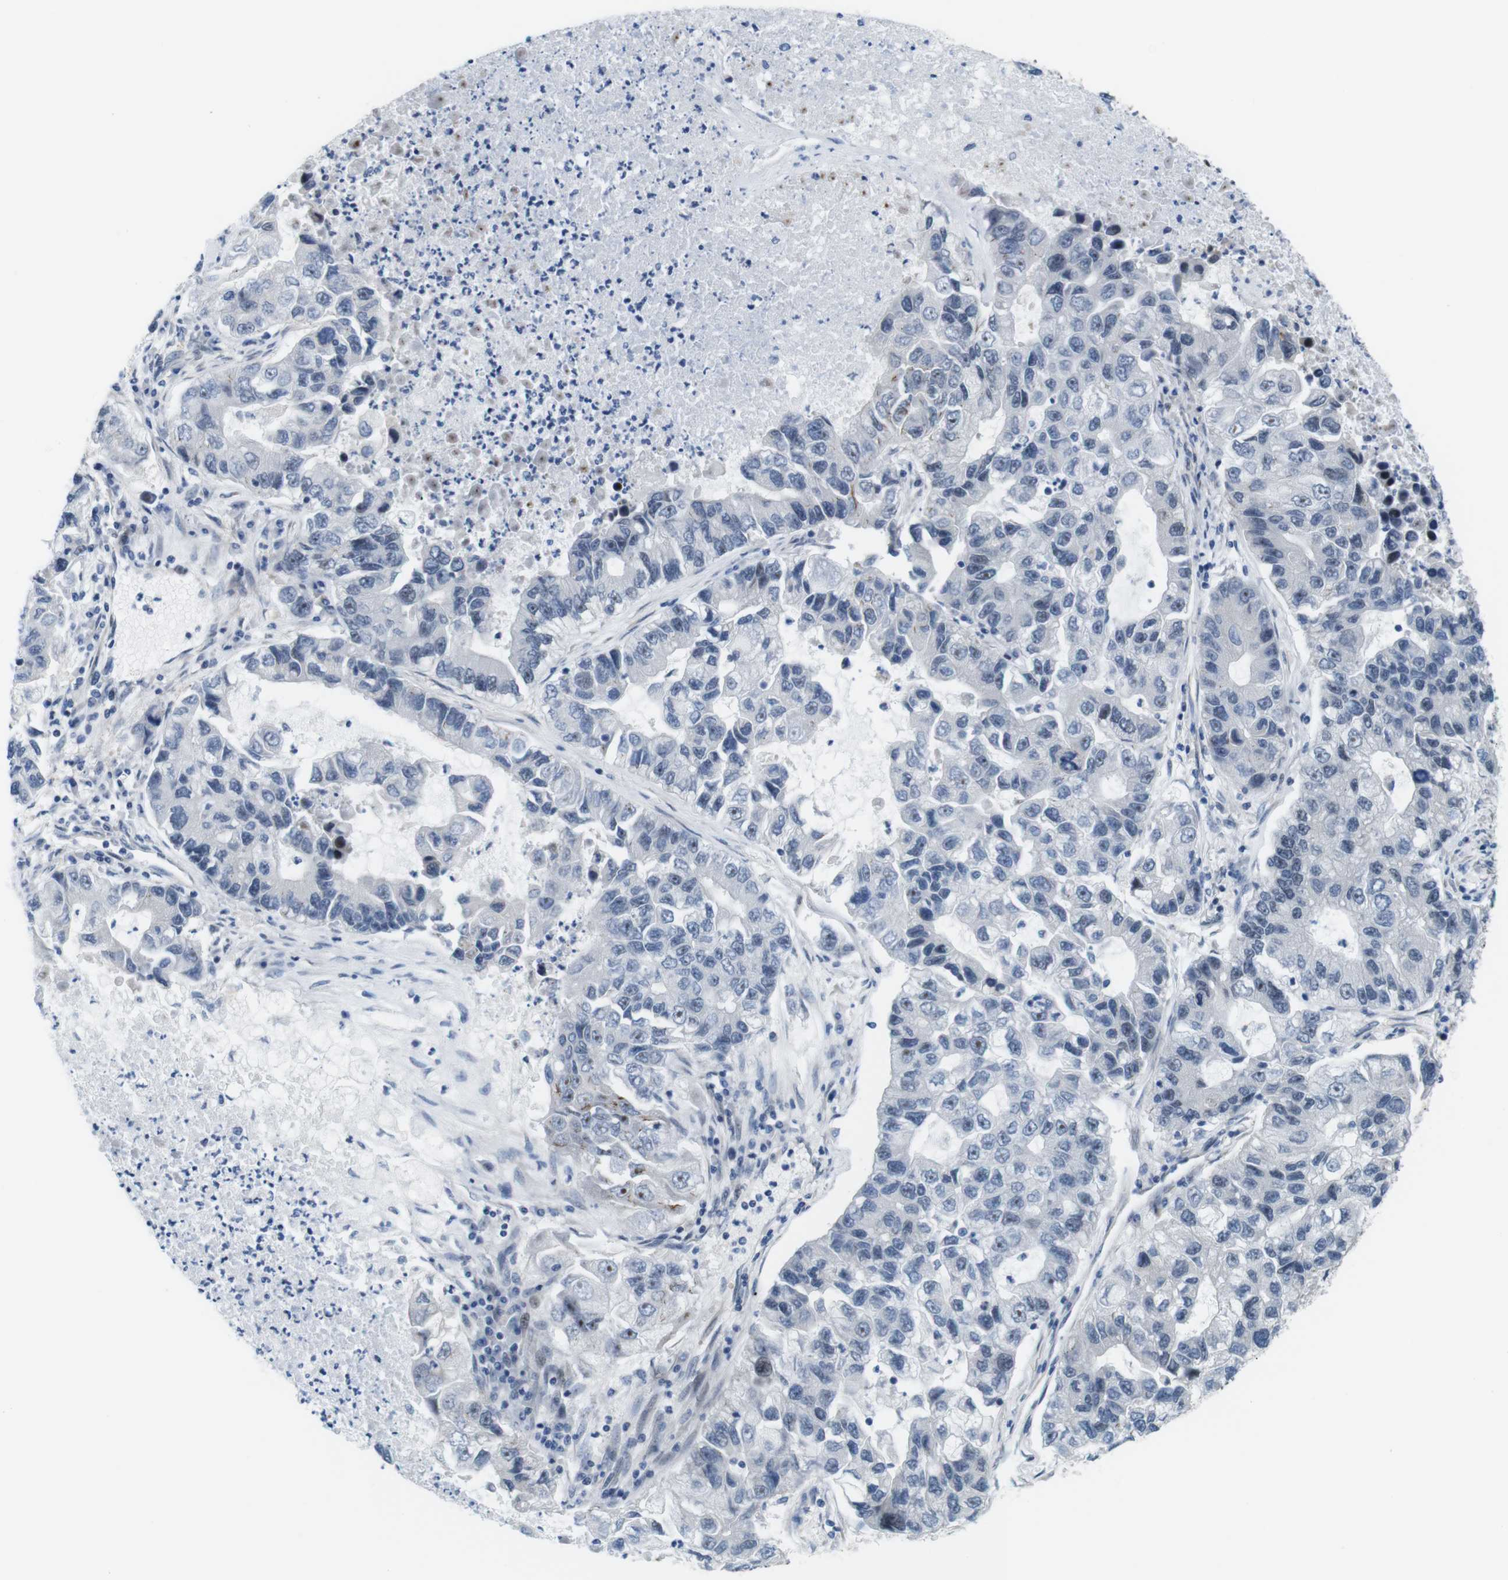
{"staining": {"intensity": "negative", "quantity": "none", "location": "none"}, "tissue": "lung cancer", "cell_type": "Tumor cells", "image_type": "cancer", "snomed": [{"axis": "morphology", "description": "Adenocarcinoma, NOS"}, {"axis": "topography", "description": "Lung"}], "caption": "There is no significant positivity in tumor cells of adenocarcinoma (lung). (Brightfield microscopy of DAB immunohistochemistry (IHC) at high magnification).", "gene": "SMCO2", "patient": {"sex": "female", "age": 51}}